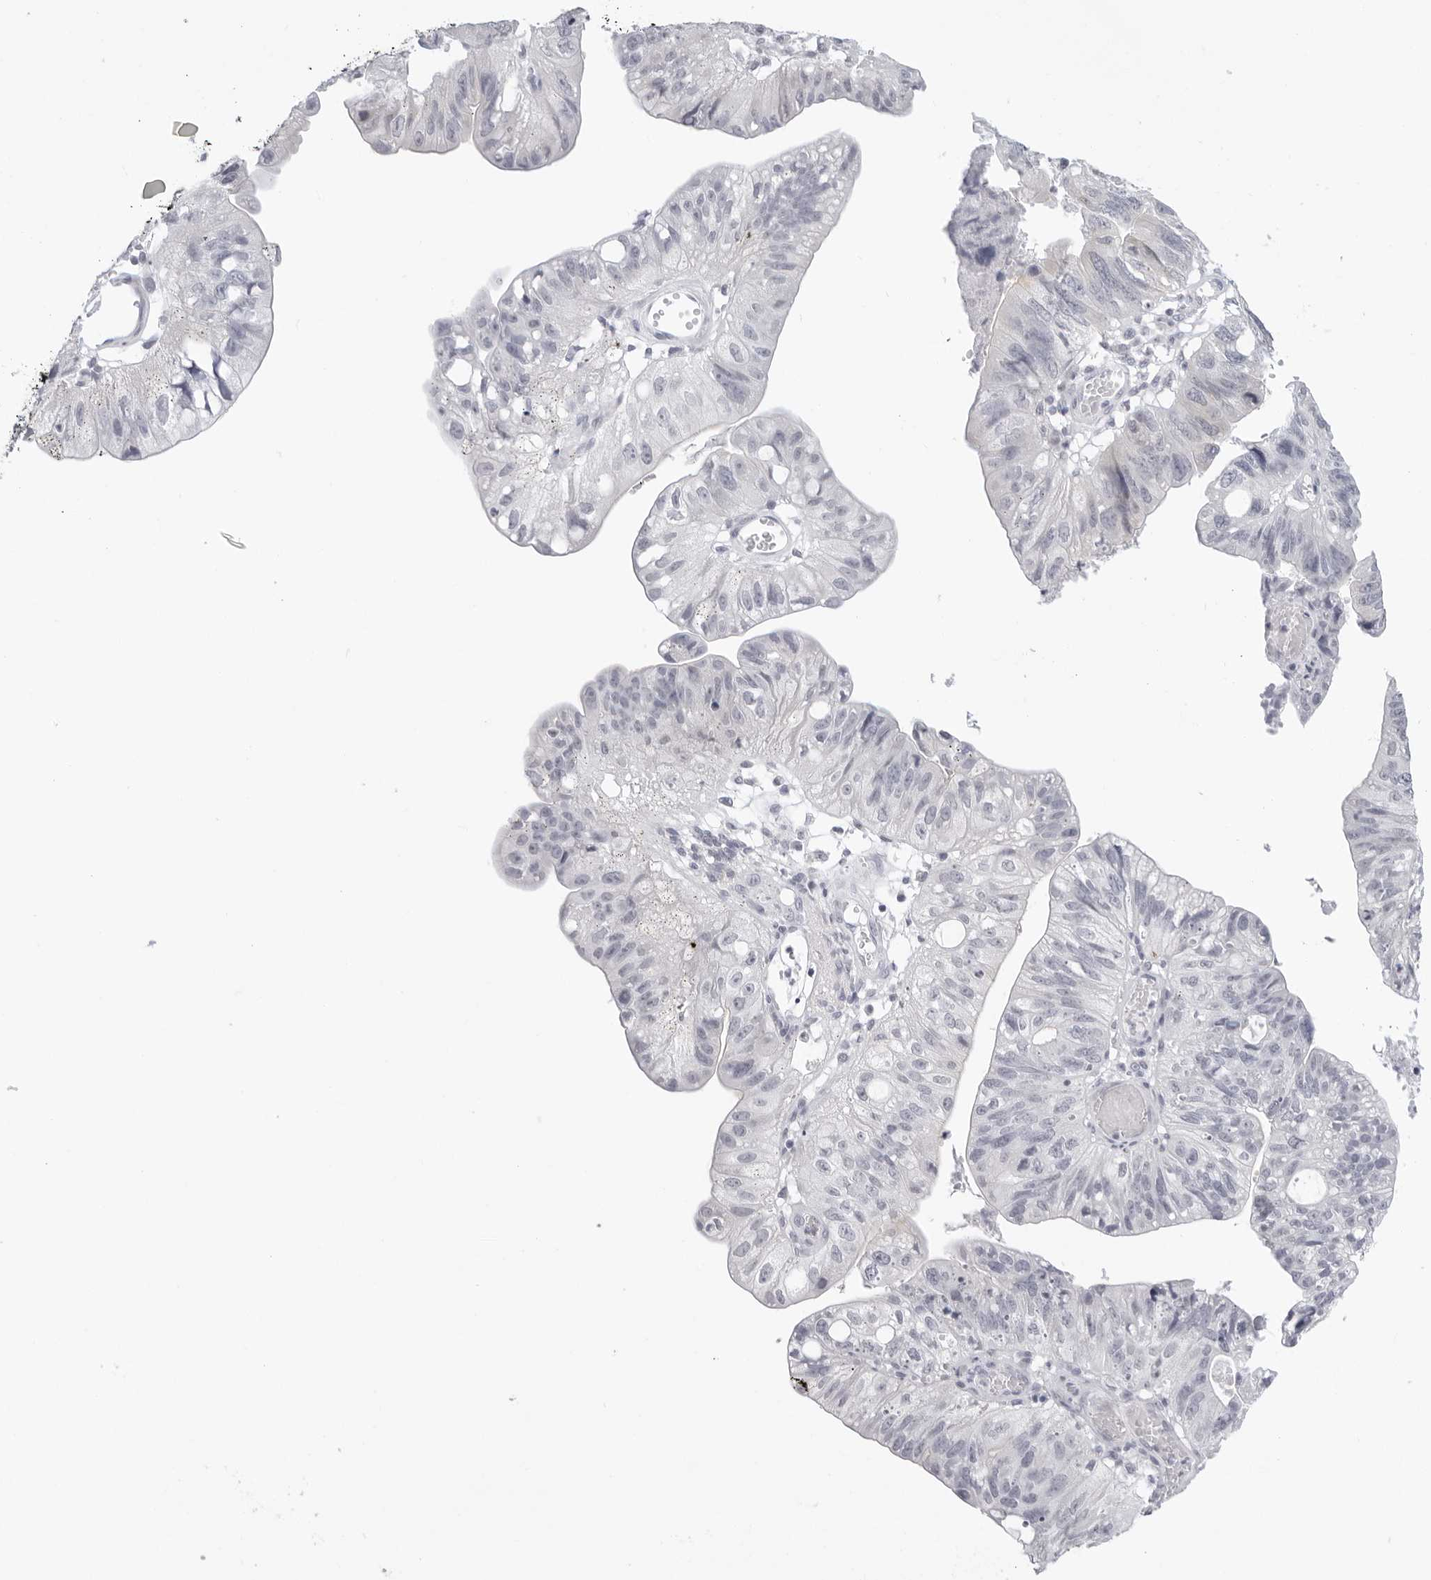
{"staining": {"intensity": "negative", "quantity": "none", "location": "none"}, "tissue": "stomach cancer", "cell_type": "Tumor cells", "image_type": "cancer", "snomed": [{"axis": "morphology", "description": "Adenocarcinoma, NOS"}, {"axis": "topography", "description": "Stomach"}], "caption": "Human stomach adenocarcinoma stained for a protein using immunohistochemistry (IHC) demonstrates no expression in tumor cells.", "gene": "EDN2", "patient": {"sex": "male", "age": 59}}